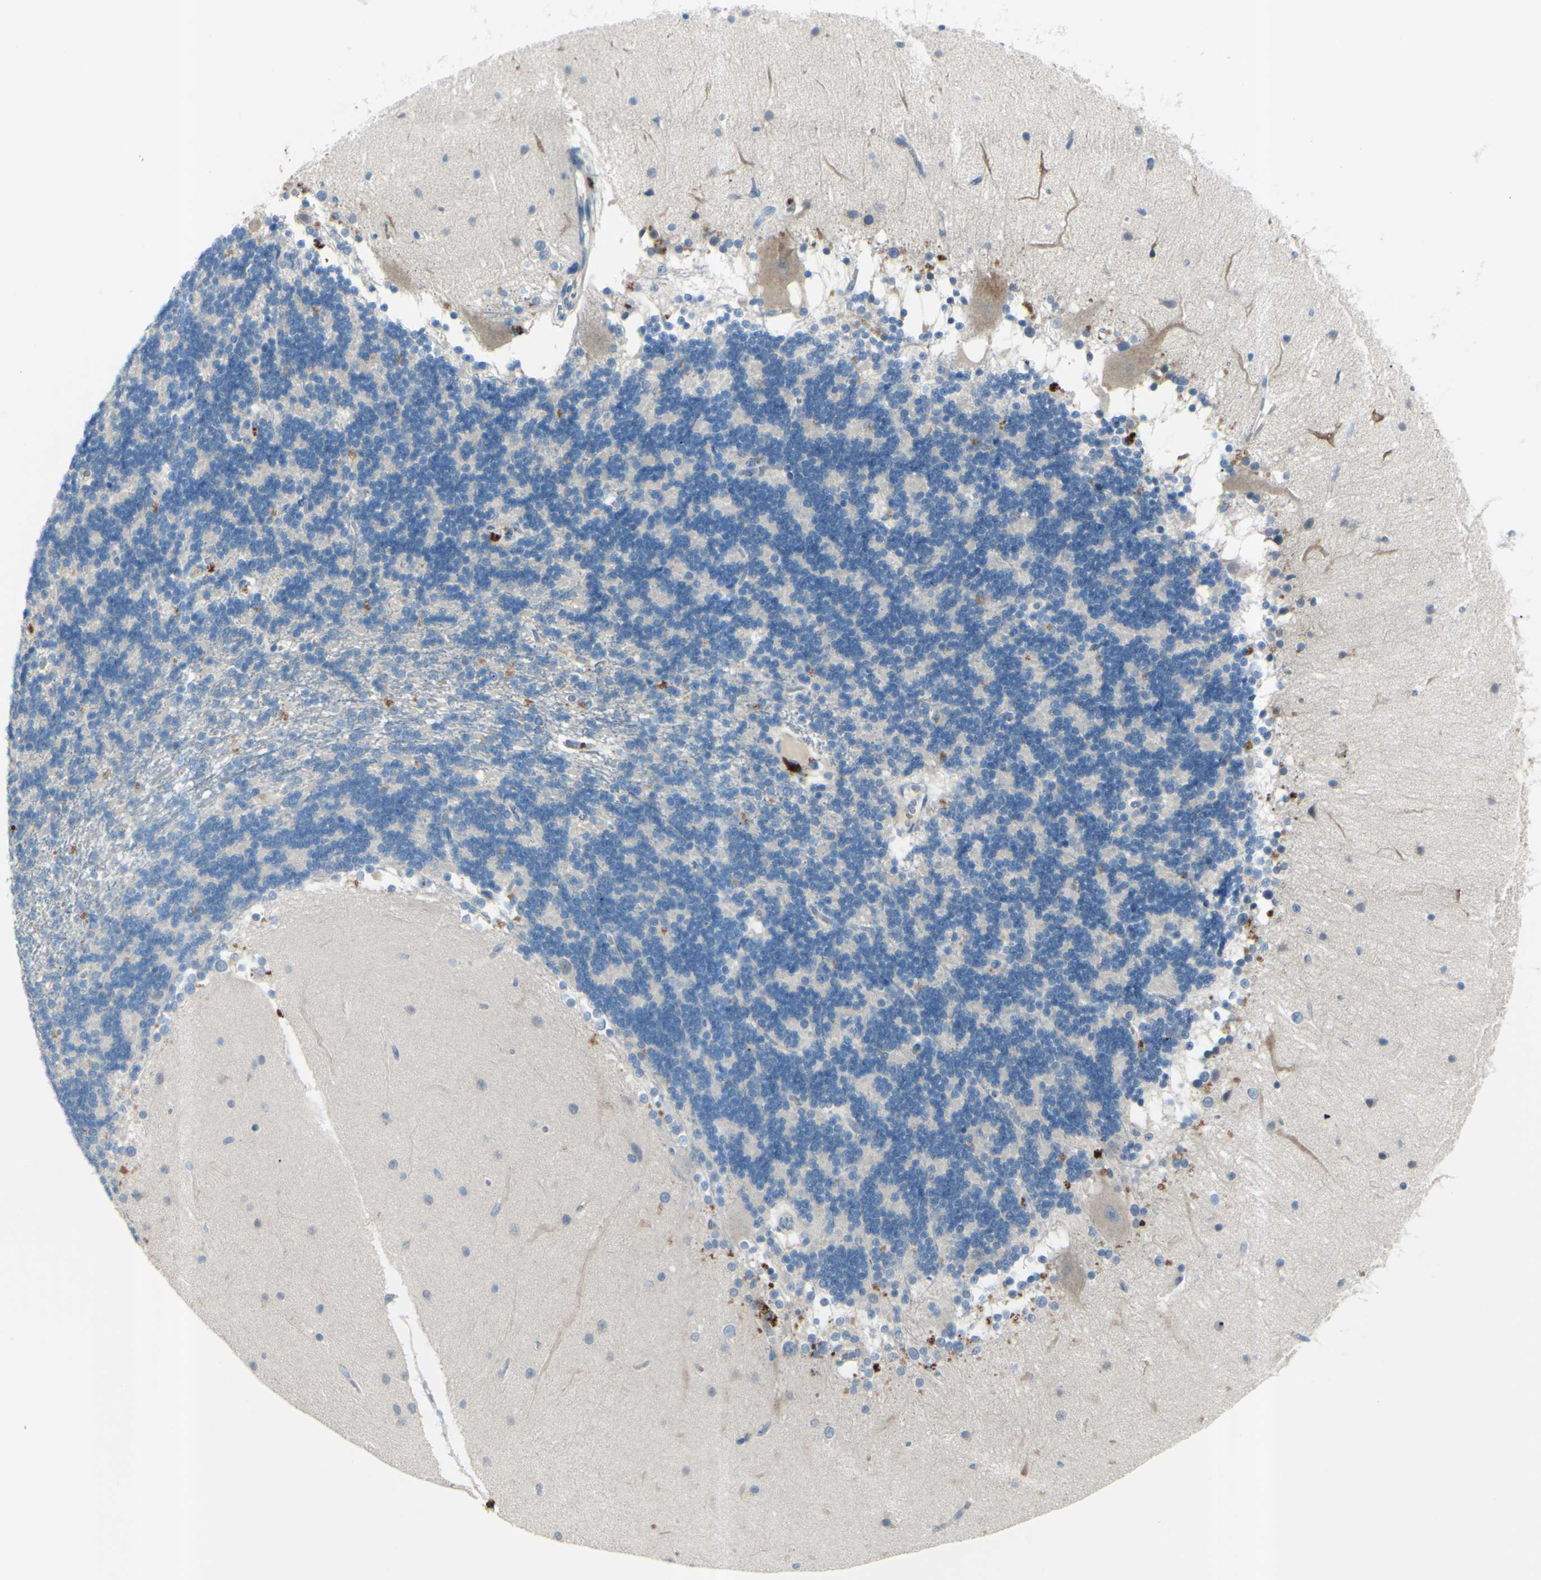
{"staining": {"intensity": "negative", "quantity": "none", "location": "none"}, "tissue": "cerebellum", "cell_type": "Cells in granular layer", "image_type": "normal", "snomed": [{"axis": "morphology", "description": "Normal tissue, NOS"}, {"axis": "topography", "description": "Cerebellum"}], "caption": "Immunohistochemistry (IHC) photomicrograph of benign human cerebellum stained for a protein (brown), which reveals no staining in cells in granular layer.", "gene": "B4GALT1", "patient": {"sex": "female", "age": 54}}